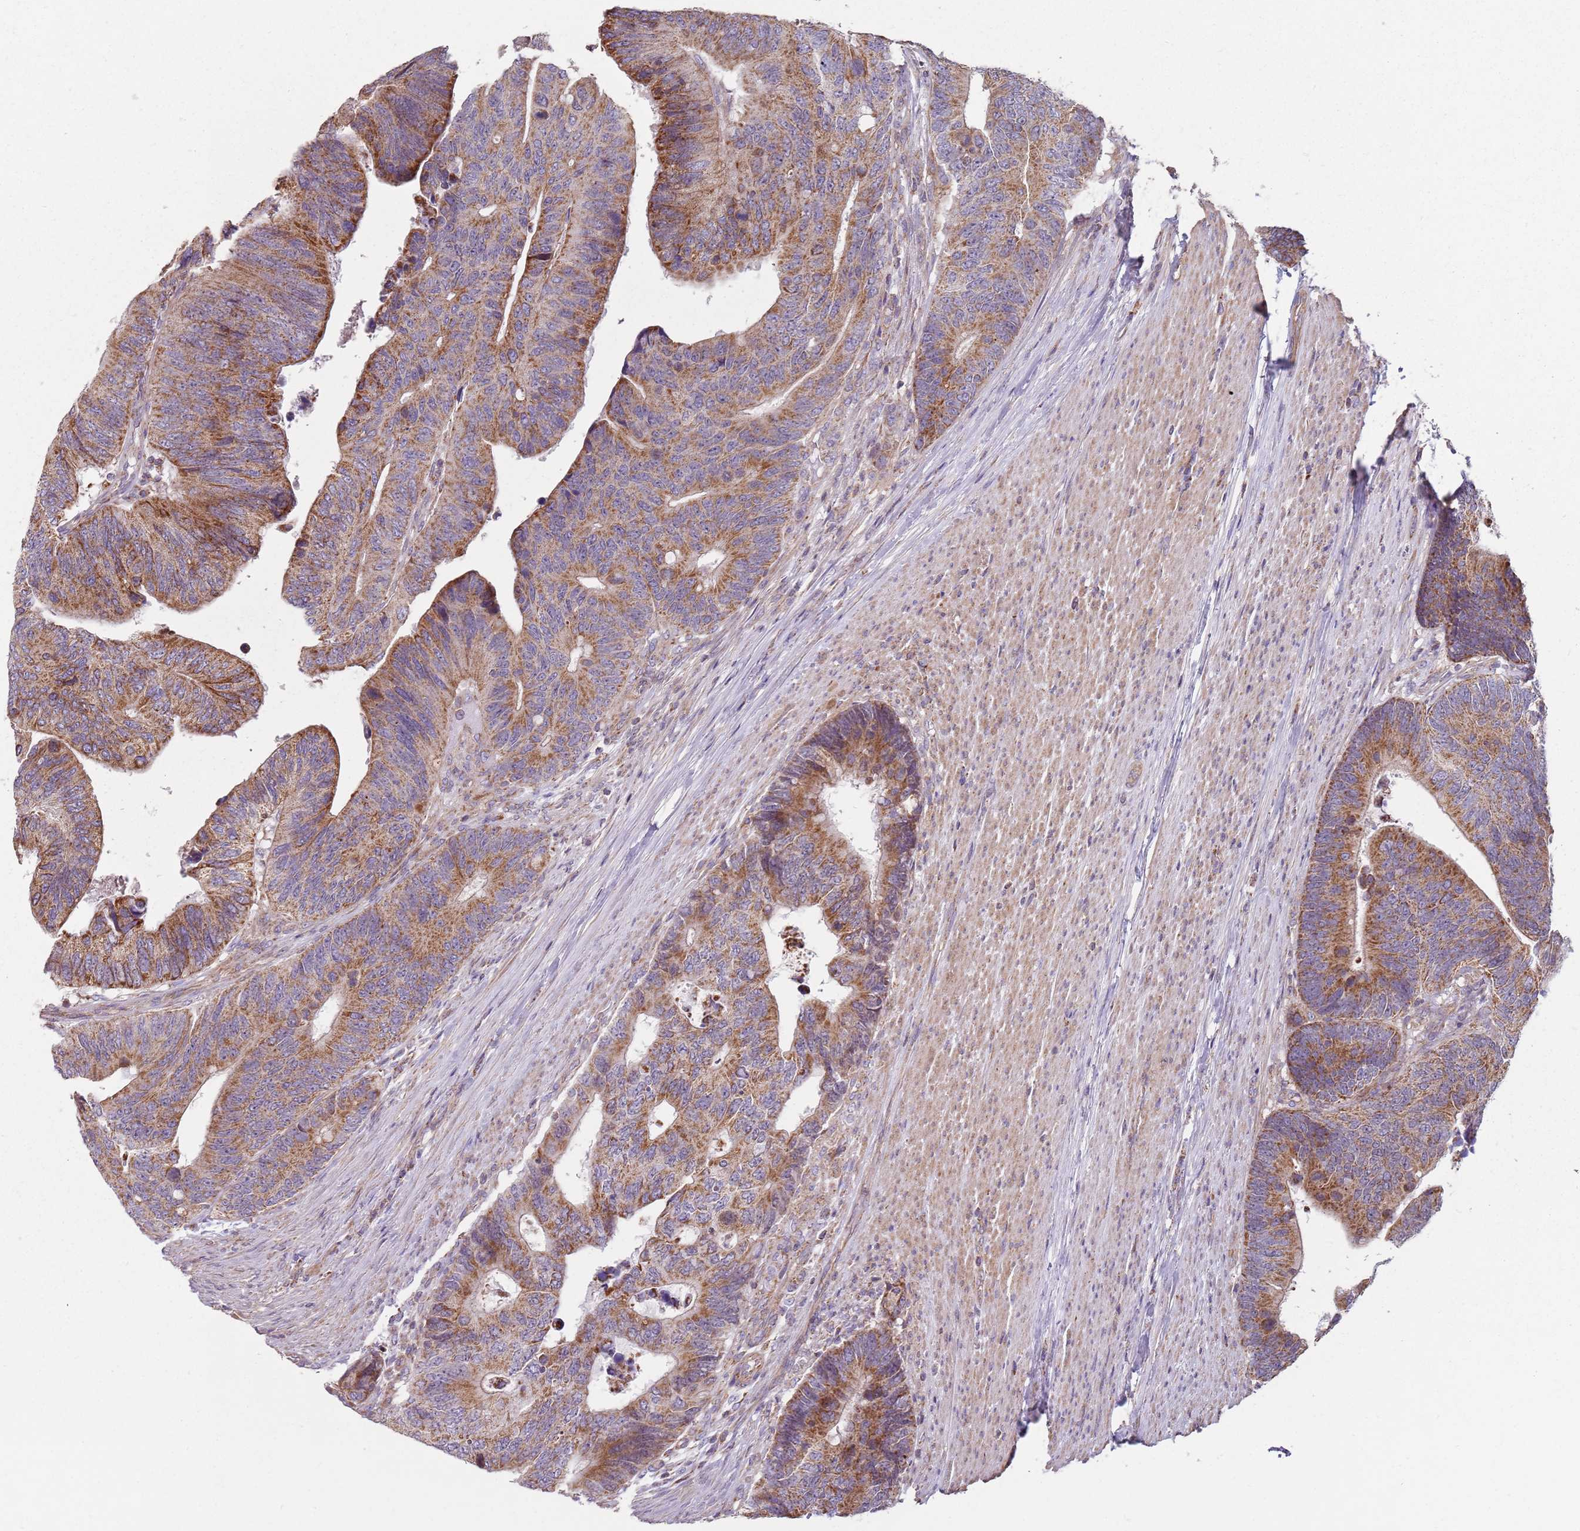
{"staining": {"intensity": "moderate", "quantity": ">75%", "location": "cytoplasmic/membranous"}, "tissue": "colorectal cancer", "cell_type": "Tumor cells", "image_type": "cancer", "snomed": [{"axis": "morphology", "description": "Adenocarcinoma, NOS"}, {"axis": "topography", "description": "Colon"}], "caption": "Adenocarcinoma (colorectal) stained with immunohistochemistry (IHC) displays moderate cytoplasmic/membranous staining in about >75% of tumor cells. (DAB = brown stain, brightfield microscopy at high magnification).", "gene": "GAS8", "patient": {"sex": "male", "age": 87}}